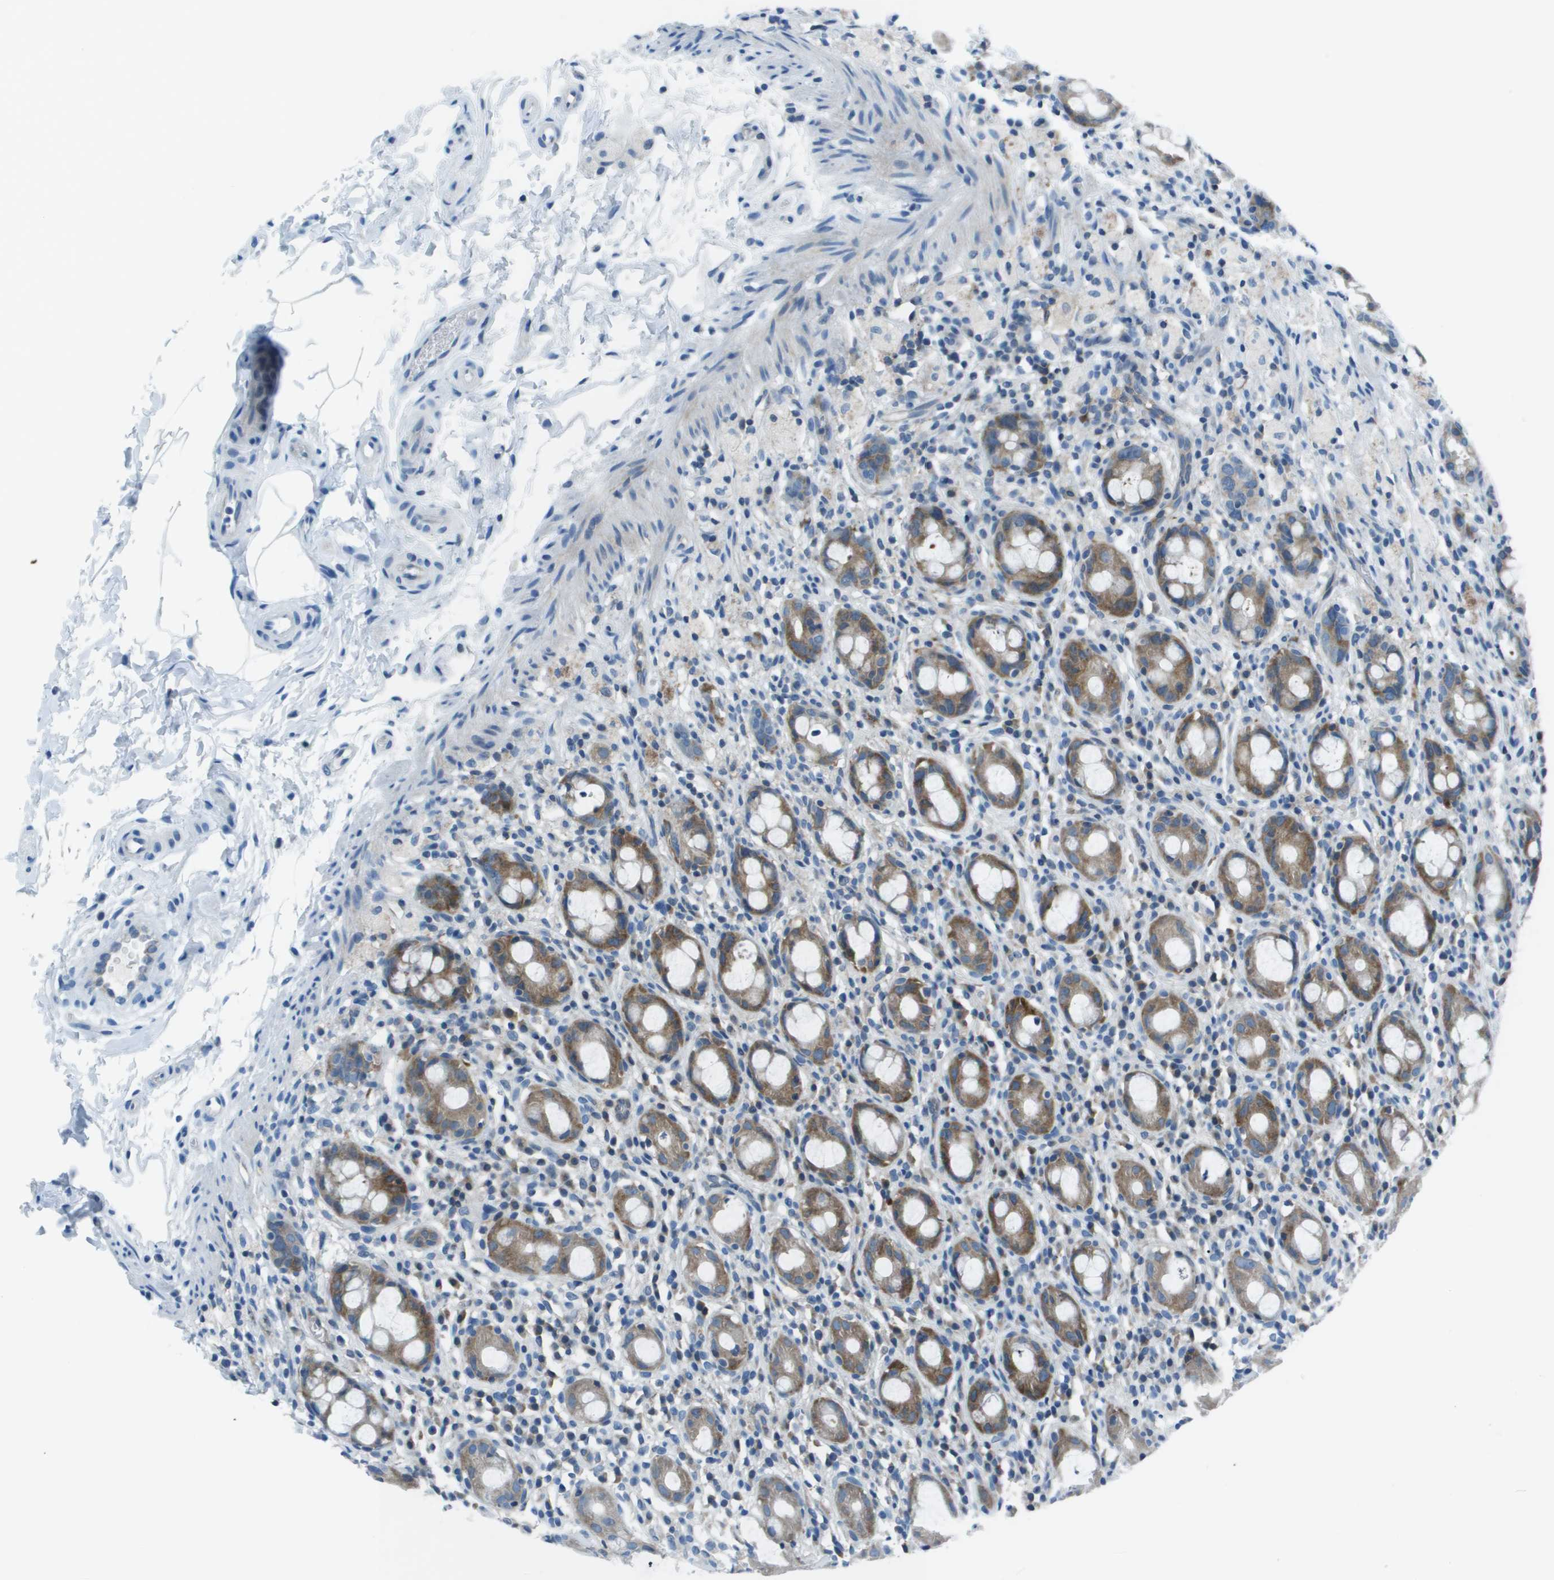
{"staining": {"intensity": "moderate", "quantity": "25%-75%", "location": "cytoplasmic/membranous"}, "tissue": "rectum", "cell_type": "Glandular cells", "image_type": "normal", "snomed": [{"axis": "morphology", "description": "Normal tissue, NOS"}, {"axis": "topography", "description": "Rectum"}], "caption": "There is medium levels of moderate cytoplasmic/membranous staining in glandular cells of unremarkable rectum, as demonstrated by immunohistochemical staining (brown color).", "gene": "STIP1", "patient": {"sex": "male", "age": 44}}